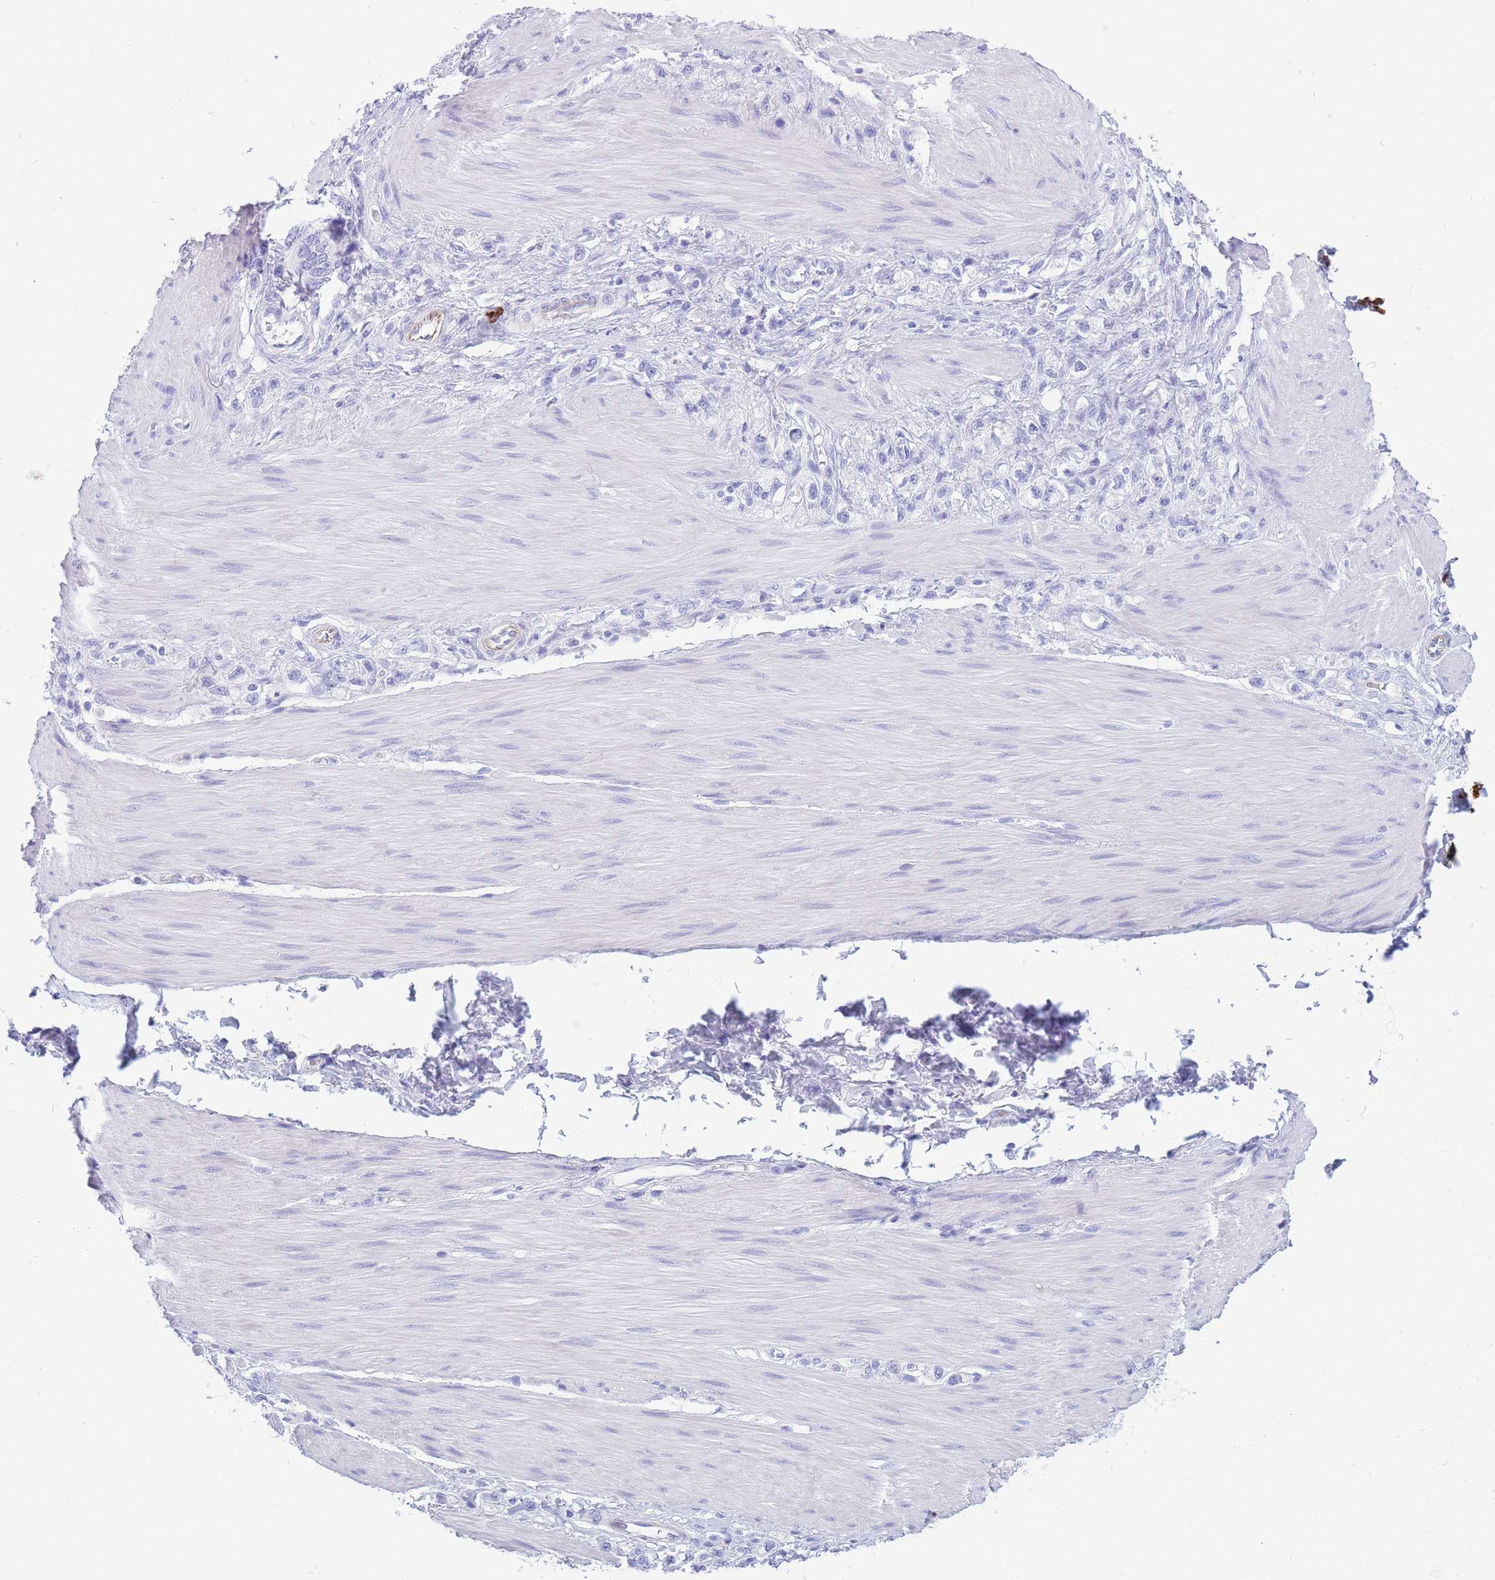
{"staining": {"intensity": "negative", "quantity": "none", "location": "none"}, "tissue": "stomach cancer", "cell_type": "Tumor cells", "image_type": "cancer", "snomed": [{"axis": "morphology", "description": "Adenocarcinoma, NOS"}, {"axis": "topography", "description": "Stomach"}], "caption": "Stomach adenocarcinoma was stained to show a protein in brown. There is no significant expression in tumor cells.", "gene": "ZFP62", "patient": {"sex": "female", "age": 65}}